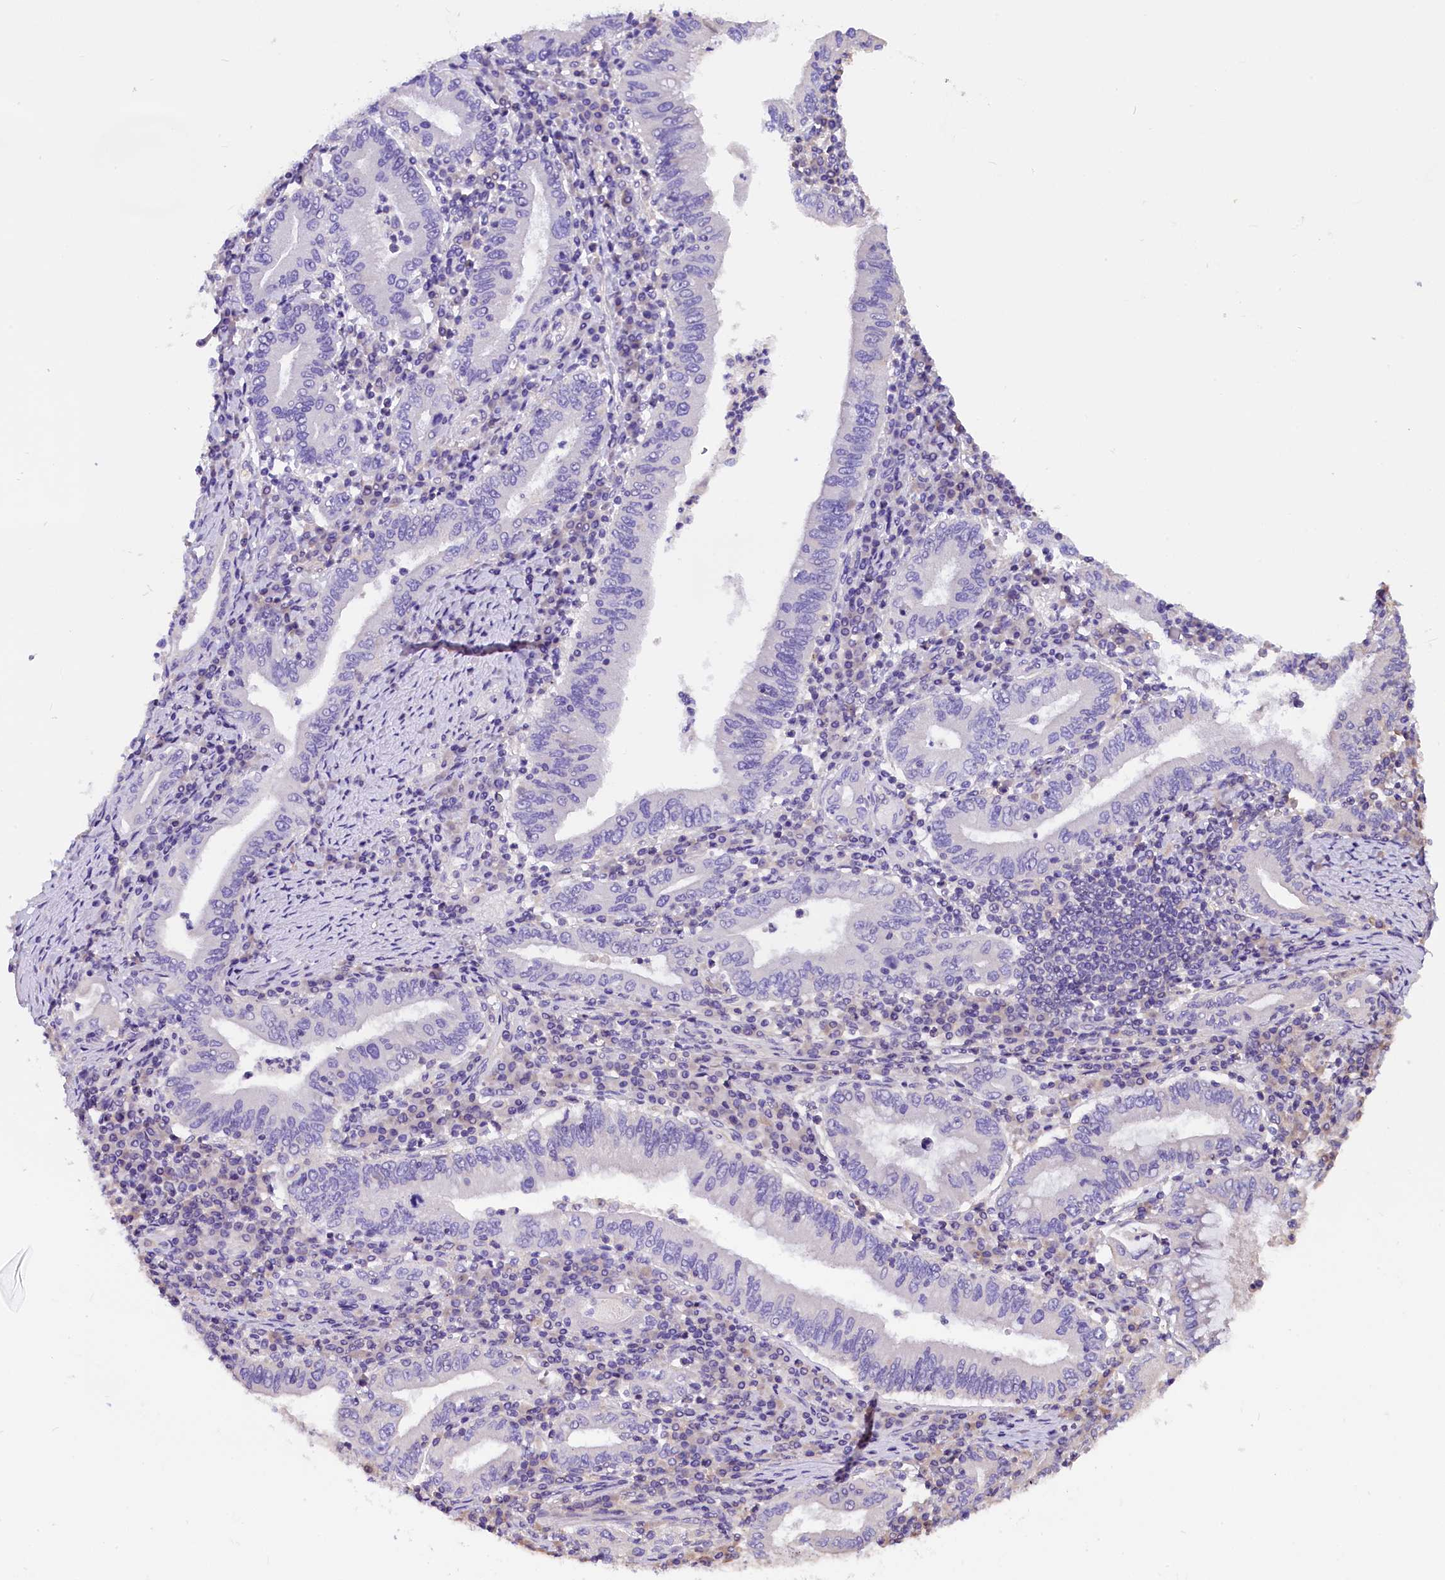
{"staining": {"intensity": "negative", "quantity": "none", "location": "none"}, "tissue": "stomach cancer", "cell_type": "Tumor cells", "image_type": "cancer", "snomed": [{"axis": "morphology", "description": "Normal tissue, NOS"}, {"axis": "morphology", "description": "Adenocarcinoma, NOS"}, {"axis": "topography", "description": "Esophagus"}, {"axis": "topography", "description": "Stomach, upper"}, {"axis": "topography", "description": "Peripheral nerve tissue"}], "caption": "This is an immunohistochemistry (IHC) photomicrograph of human stomach cancer. There is no expression in tumor cells.", "gene": "AP3B2", "patient": {"sex": "male", "age": 62}}